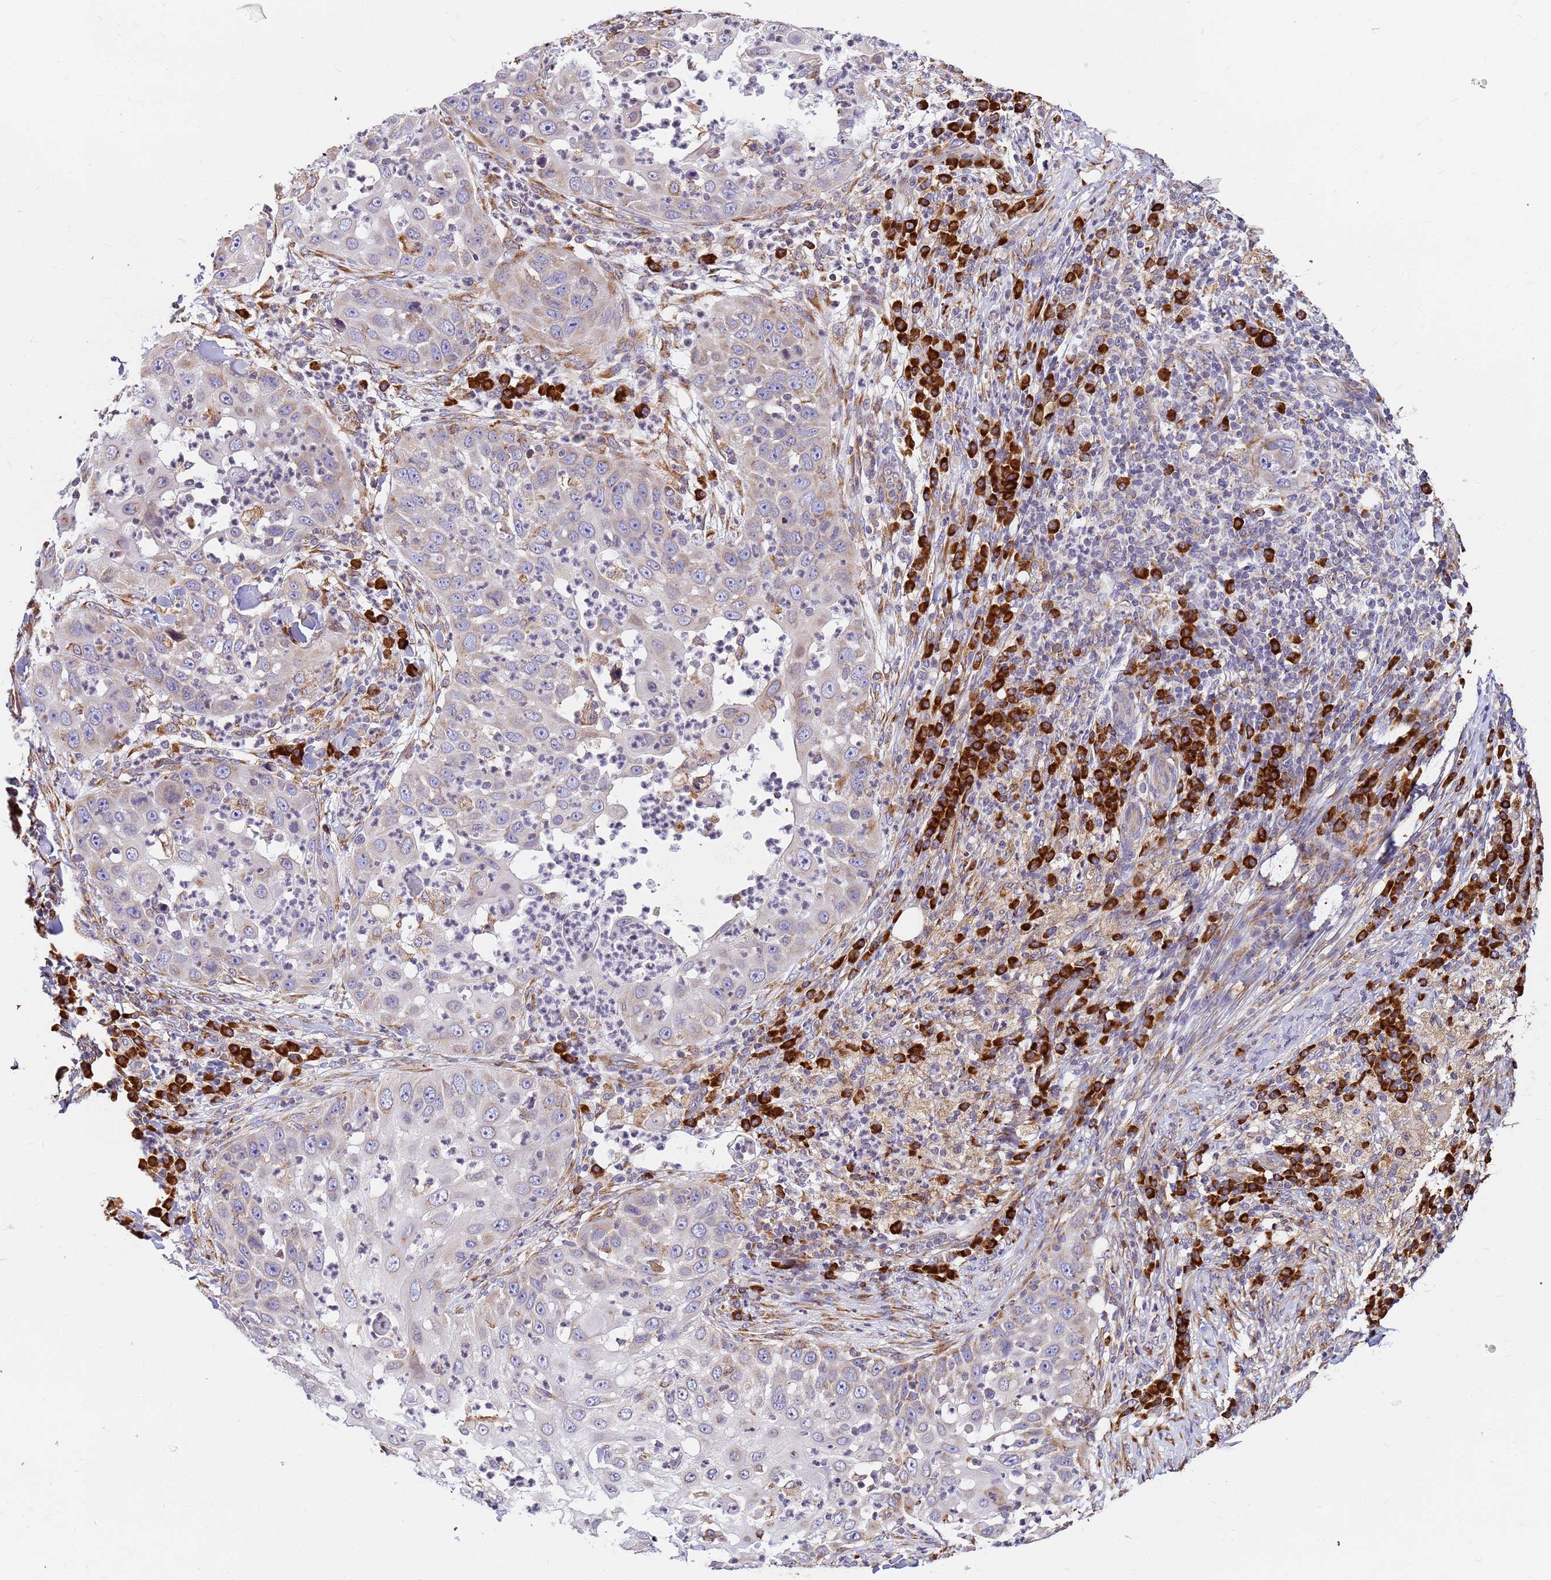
{"staining": {"intensity": "weak", "quantity": "25%-75%", "location": "cytoplasmic/membranous"}, "tissue": "skin cancer", "cell_type": "Tumor cells", "image_type": "cancer", "snomed": [{"axis": "morphology", "description": "Squamous cell carcinoma, NOS"}, {"axis": "topography", "description": "Skin"}], "caption": "Immunohistochemical staining of human skin cancer (squamous cell carcinoma) shows low levels of weak cytoplasmic/membranous expression in approximately 25%-75% of tumor cells.", "gene": "SSR4", "patient": {"sex": "female", "age": 44}}